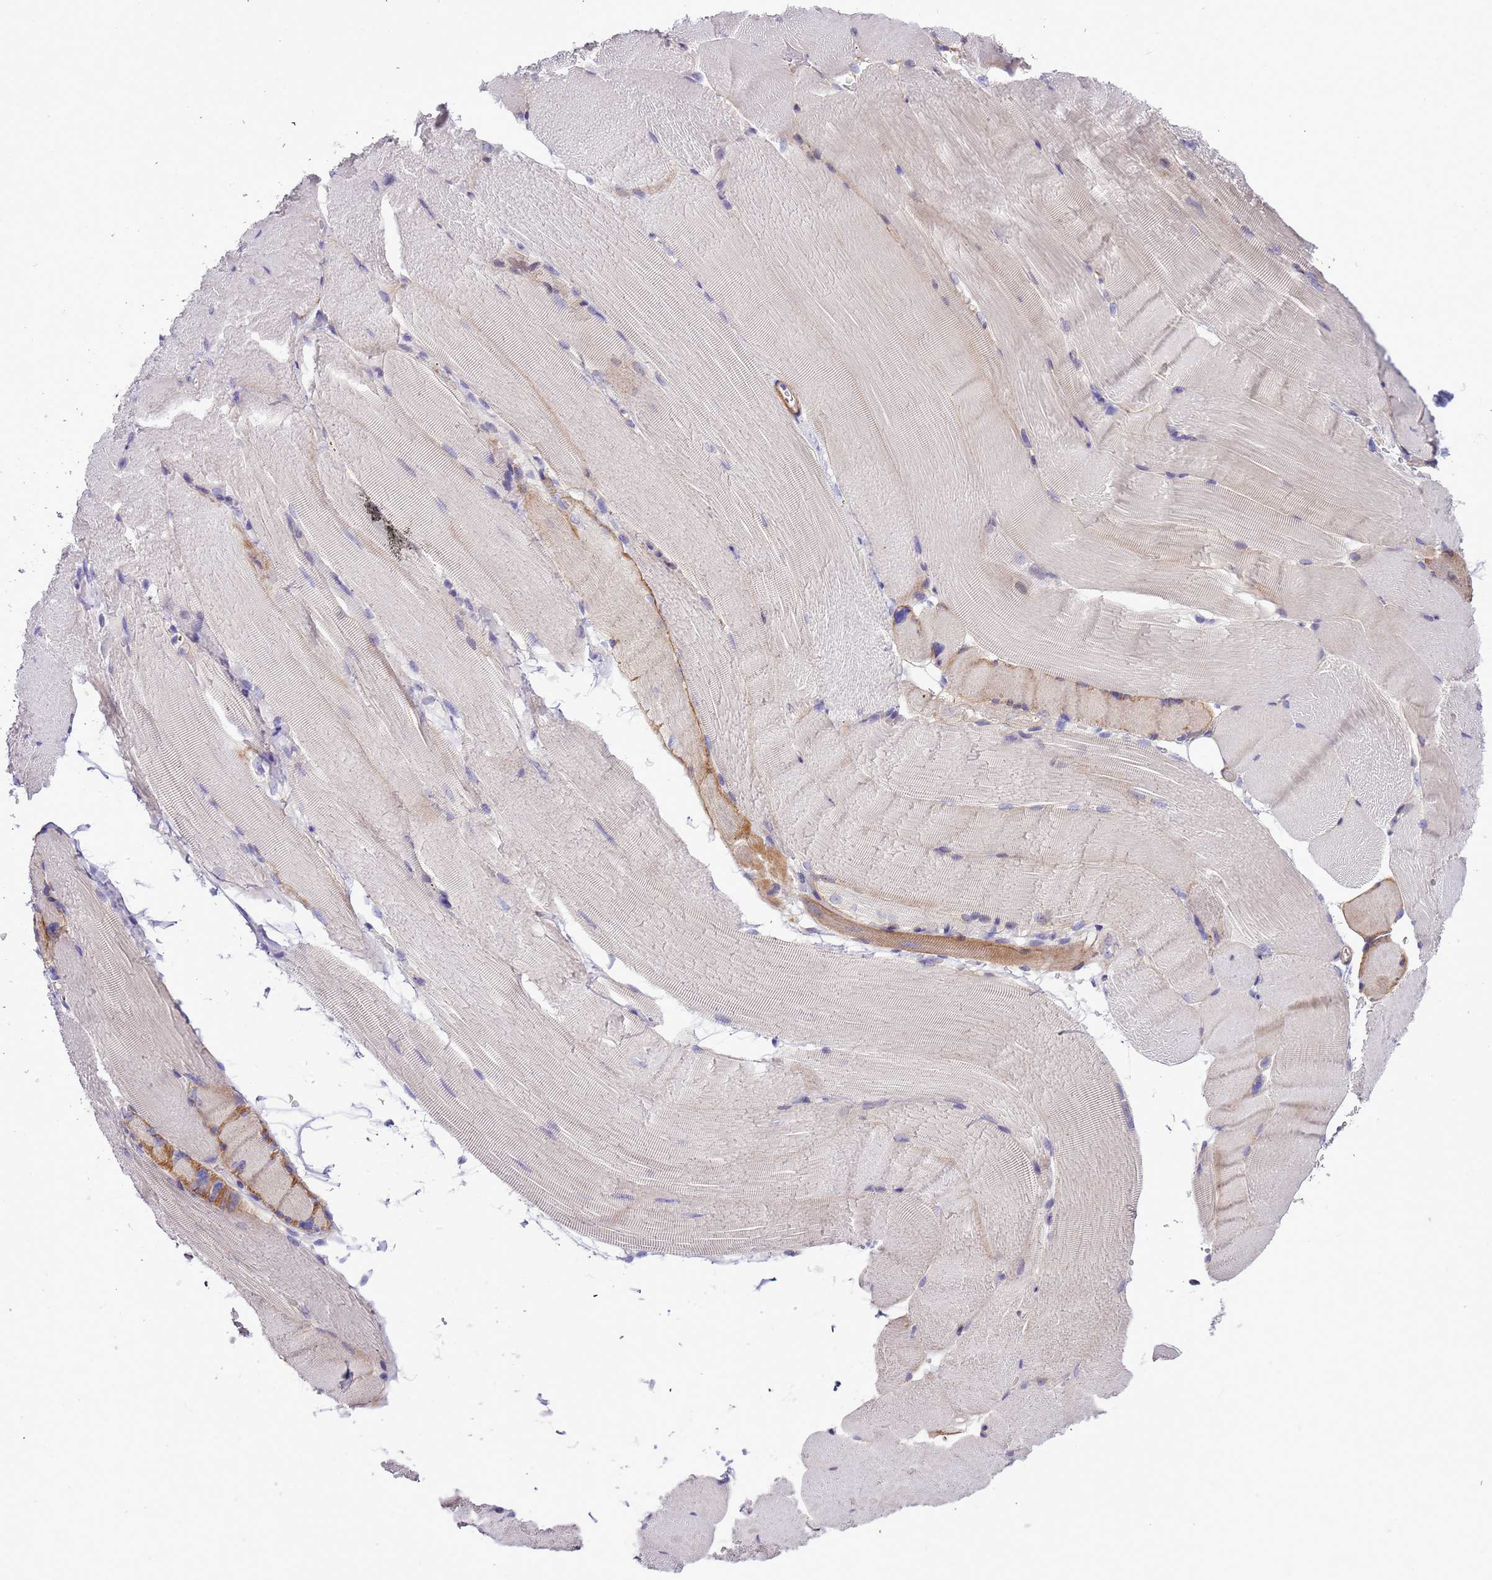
{"staining": {"intensity": "negative", "quantity": "none", "location": "none"}, "tissue": "skeletal muscle", "cell_type": "Myocytes", "image_type": "normal", "snomed": [{"axis": "morphology", "description": "Normal tissue, NOS"}, {"axis": "topography", "description": "Skeletal muscle"}, {"axis": "topography", "description": "Parathyroid gland"}], "caption": "Immunohistochemistry (IHC) of benign human skeletal muscle exhibits no expression in myocytes. Brightfield microscopy of IHC stained with DAB (3,3'-diaminobenzidine) (brown) and hematoxylin (blue), captured at high magnification.", "gene": "PLEKHH1", "patient": {"sex": "female", "age": 37}}